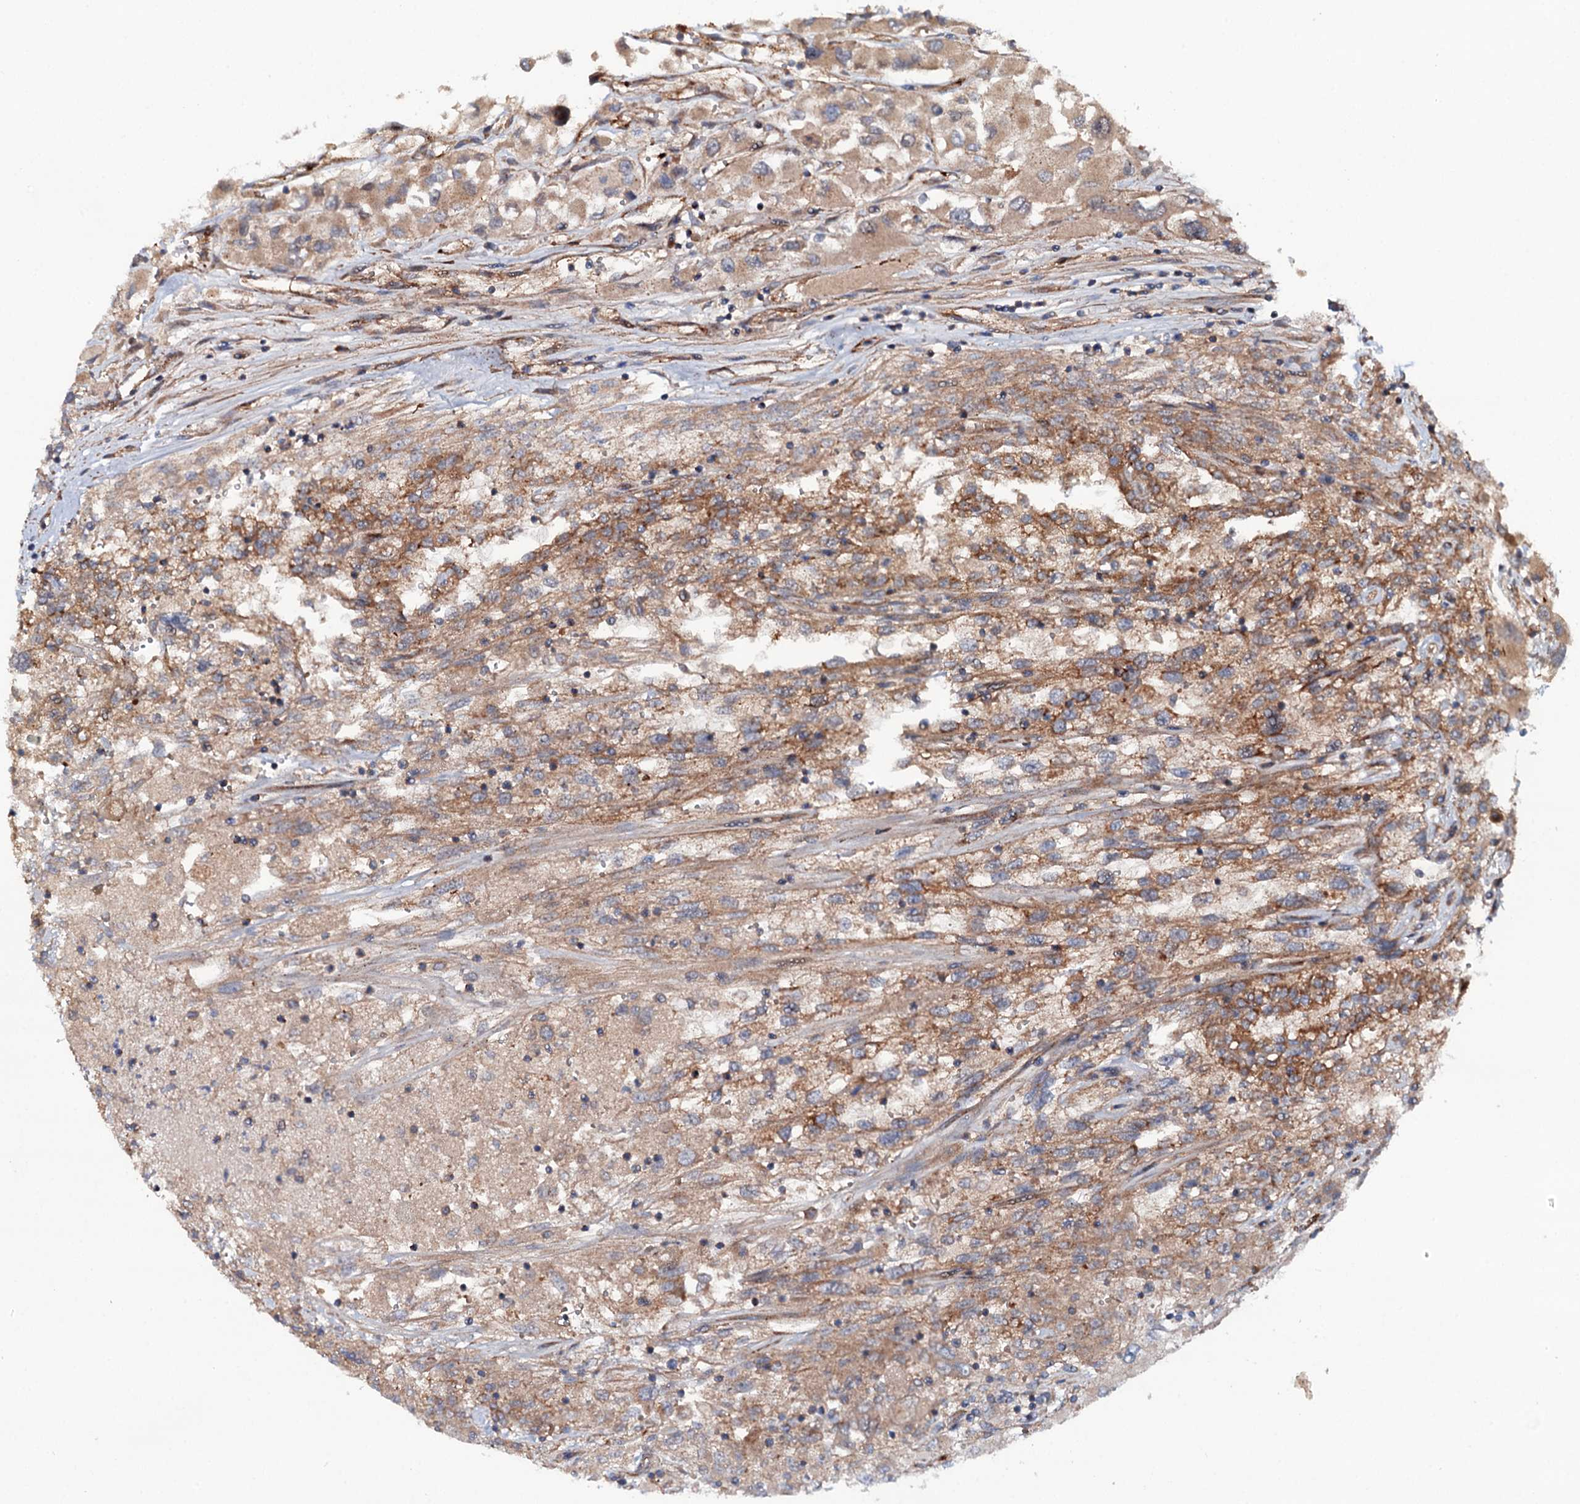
{"staining": {"intensity": "moderate", "quantity": "25%-75%", "location": "cytoplasmic/membranous"}, "tissue": "renal cancer", "cell_type": "Tumor cells", "image_type": "cancer", "snomed": [{"axis": "morphology", "description": "Adenocarcinoma, NOS"}, {"axis": "topography", "description": "Kidney"}], "caption": "Immunohistochemistry (DAB (3,3'-diaminobenzidine)) staining of human adenocarcinoma (renal) displays moderate cytoplasmic/membranous protein staining in approximately 25%-75% of tumor cells.", "gene": "ADGRG4", "patient": {"sex": "female", "age": 52}}